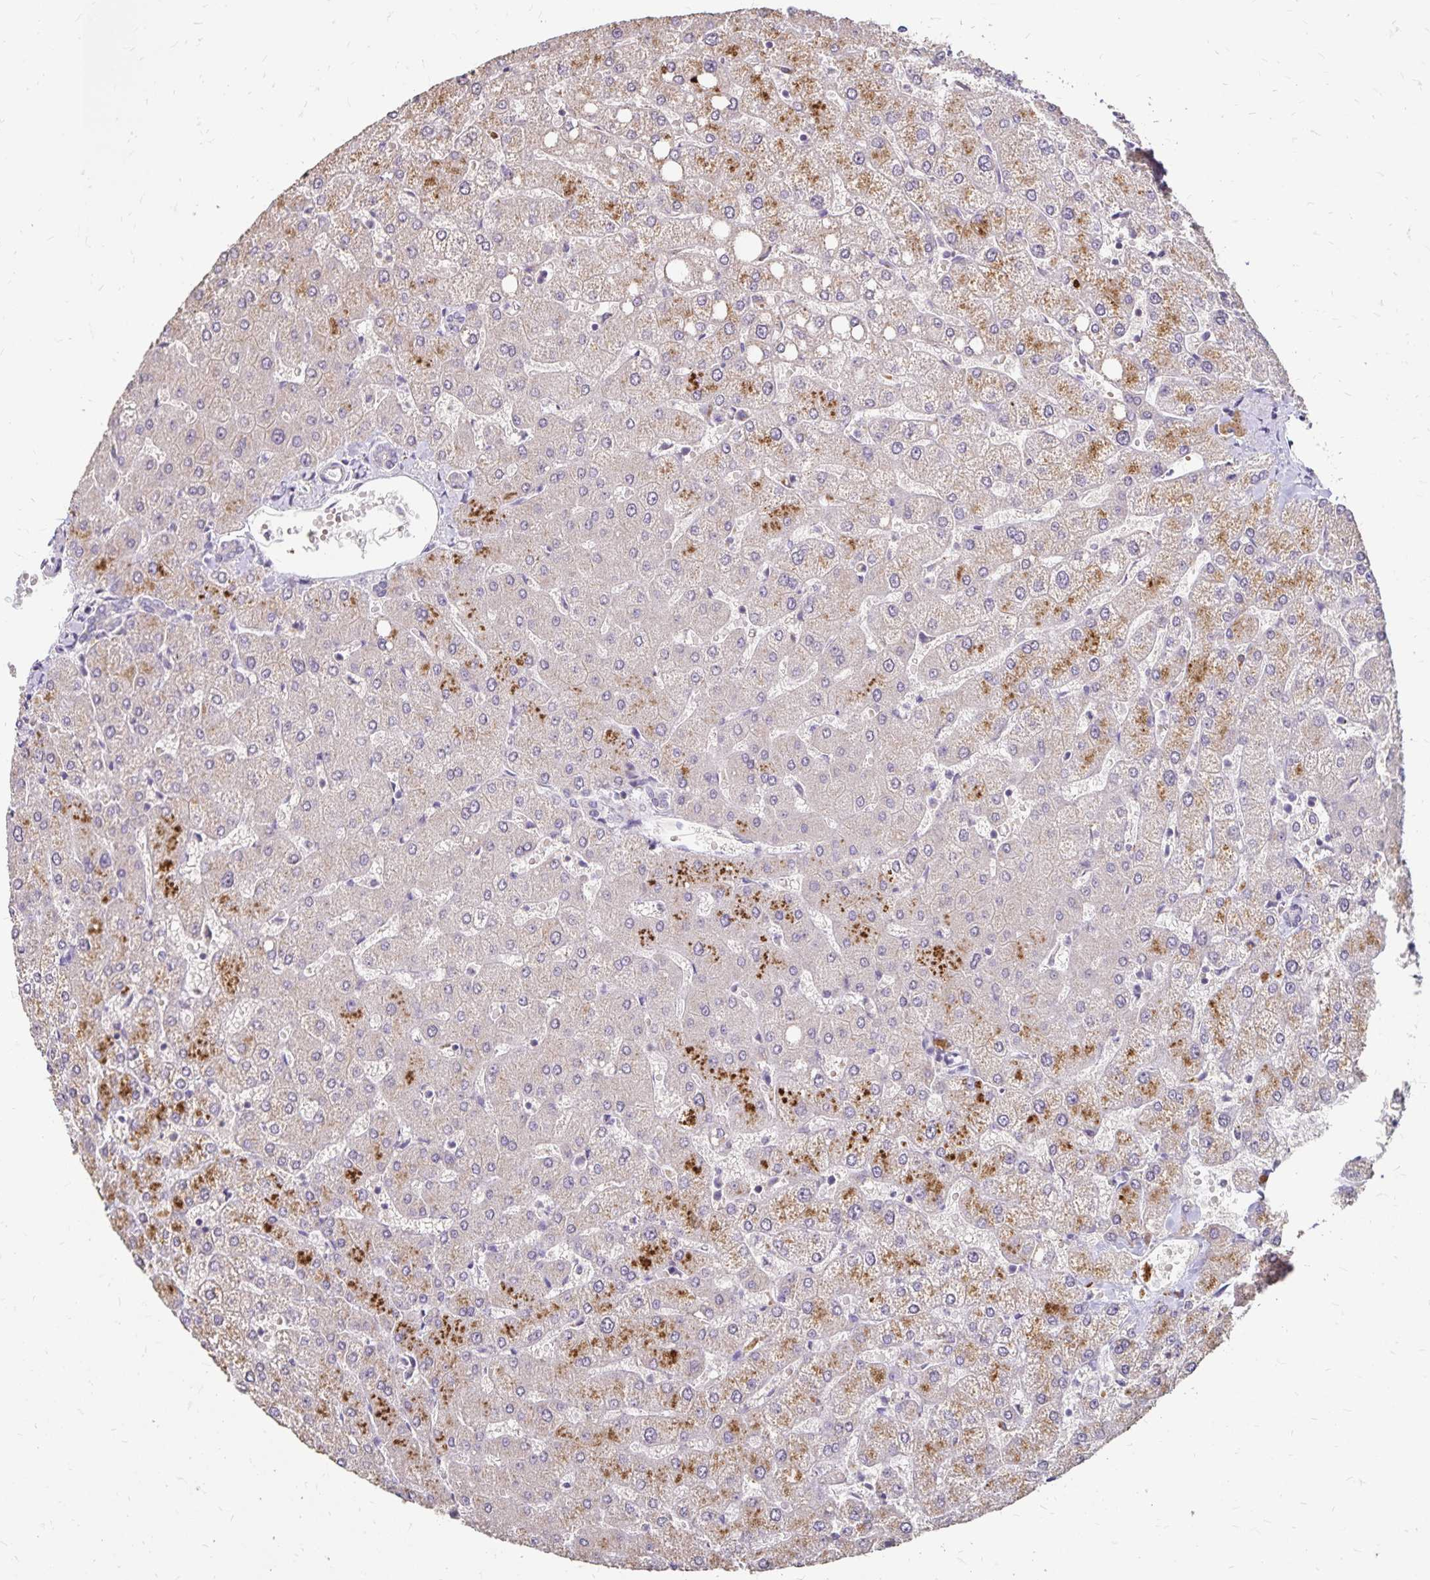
{"staining": {"intensity": "negative", "quantity": "none", "location": "none"}, "tissue": "liver", "cell_type": "Cholangiocytes", "image_type": "normal", "snomed": [{"axis": "morphology", "description": "Normal tissue, NOS"}, {"axis": "topography", "description": "Liver"}], "caption": "Image shows no significant protein expression in cholangiocytes of normal liver.", "gene": "EMC10", "patient": {"sex": "female", "age": 54}}